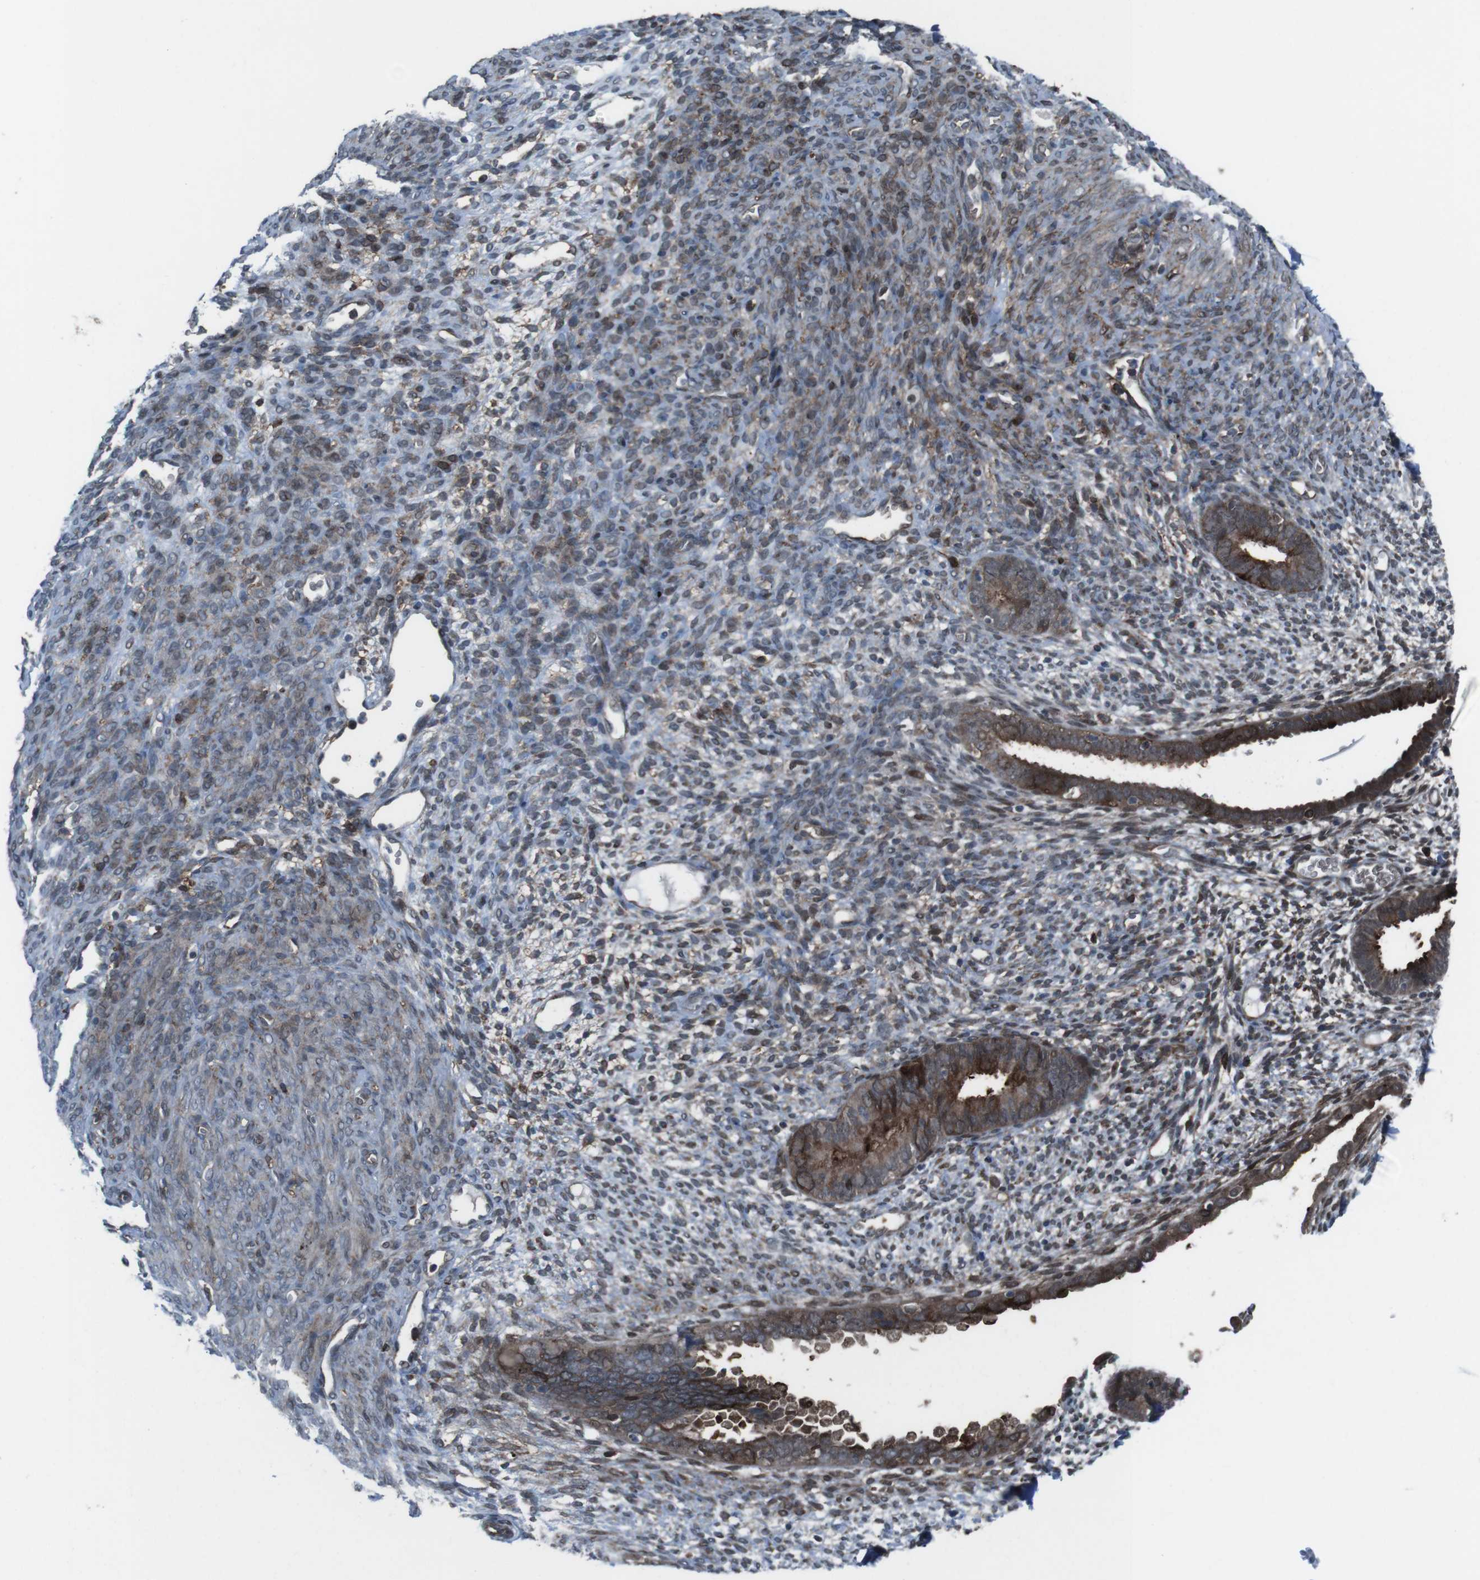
{"staining": {"intensity": "strong", "quantity": ">75%", "location": "cytoplasmic/membranous"}, "tissue": "endometrium", "cell_type": "Cells in endometrial stroma", "image_type": "normal", "snomed": [{"axis": "morphology", "description": "Normal tissue, NOS"}, {"axis": "morphology", "description": "Atrophy, NOS"}, {"axis": "topography", "description": "Uterus"}, {"axis": "topography", "description": "Endometrium"}], "caption": "Immunohistochemical staining of normal human endometrium demonstrates >75% levels of strong cytoplasmic/membranous protein staining in approximately >75% of cells in endometrial stroma. The staining is performed using DAB (3,3'-diaminobenzidine) brown chromogen to label protein expression. The nuclei are counter-stained blue using hematoxylin.", "gene": "GDF10", "patient": {"sex": "female", "age": 68}}